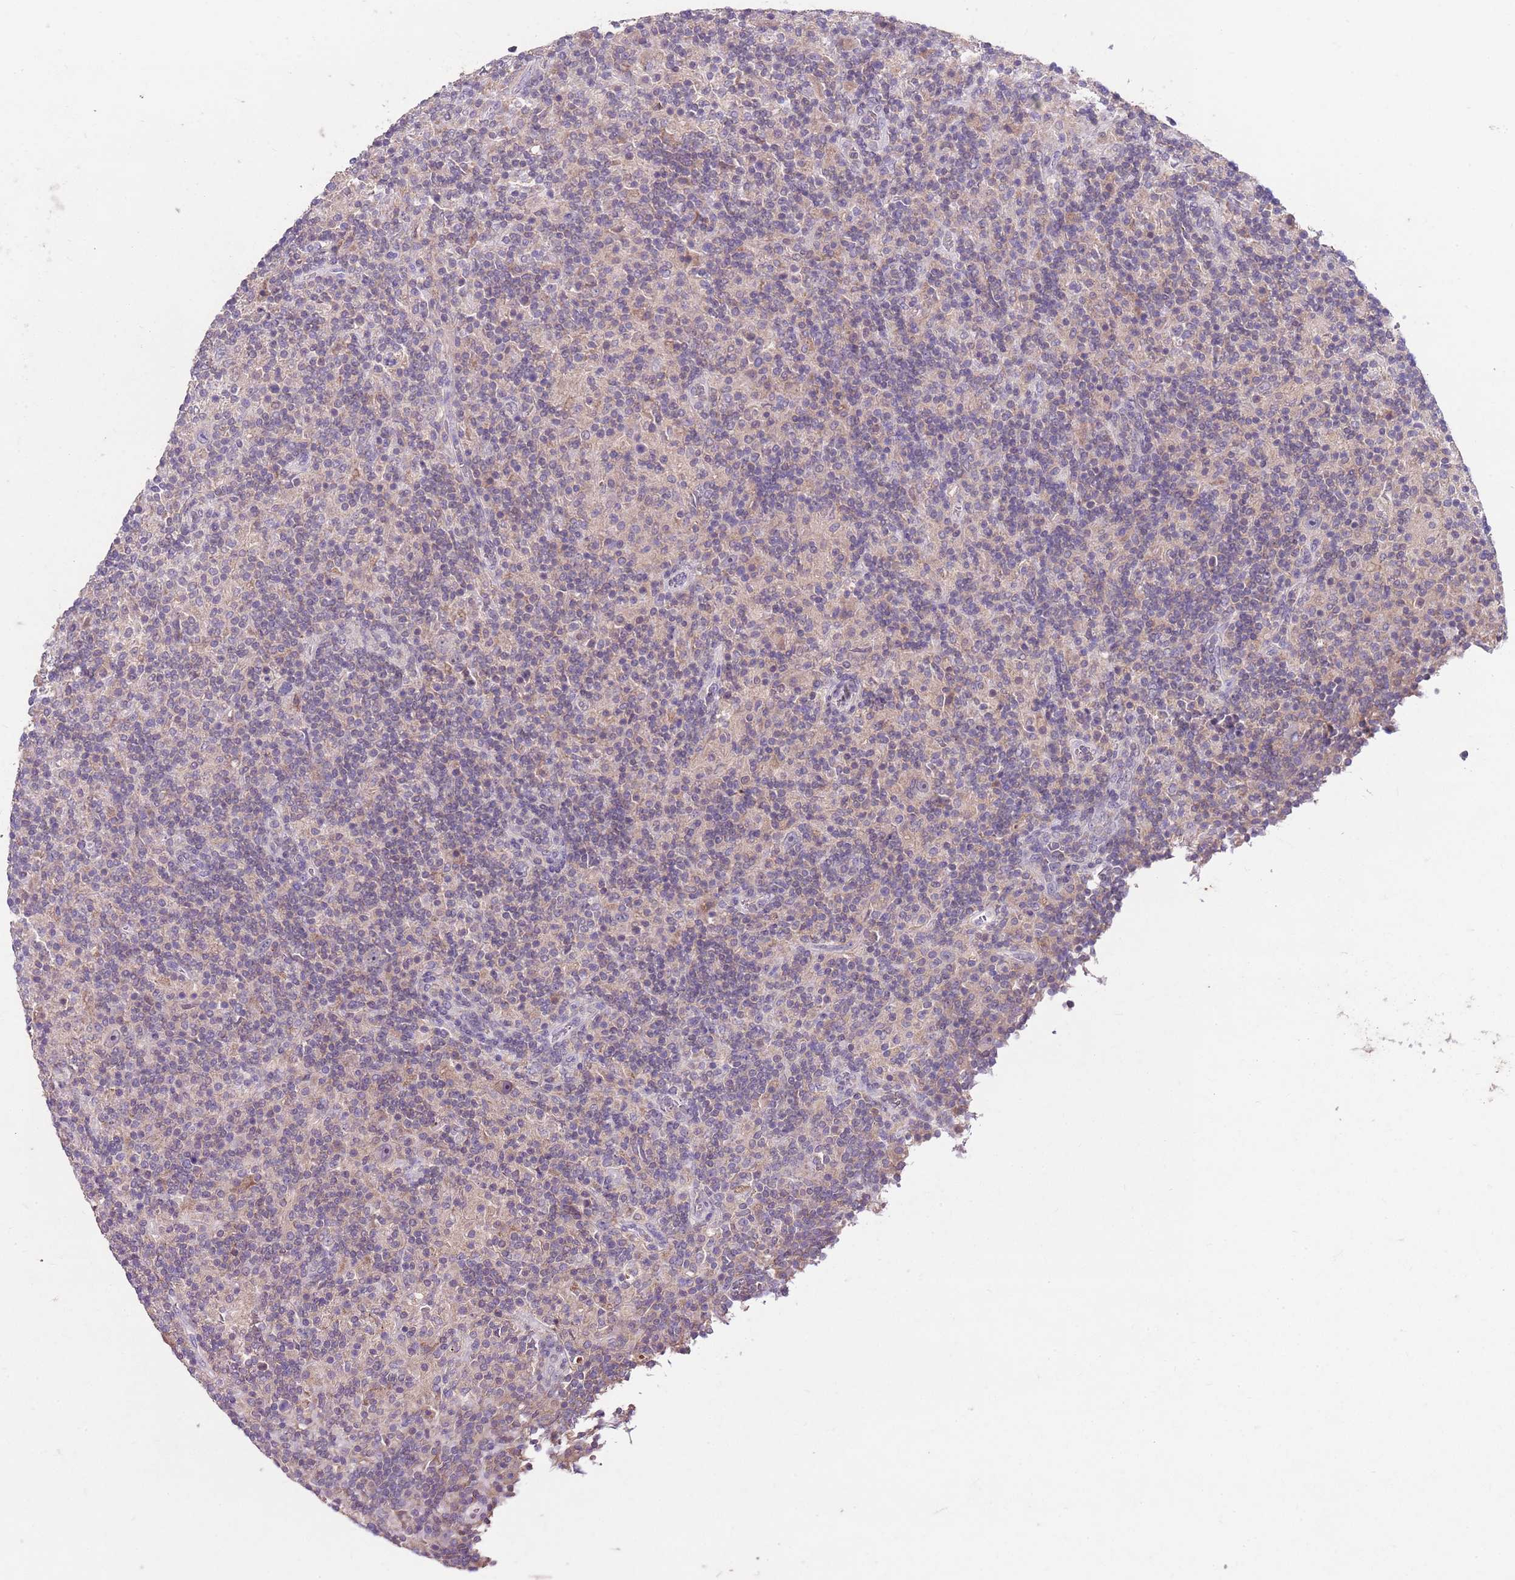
{"staining": {"intensity": "negative", "quantity": "none", "location": "none"}, "tissue": "lymphoma", "cell_type": "Tumor cells", "image_type": "cancer", "snomed": [{"axis": "morphology", "description": "Hodgkin's disease, NOS"}, {"axis": "topography", "description": "Lymph node"}], "caption": "A high-resolution image shows immunohistochemistry staining of Hodgkin's disease, which reveals no significant expression in tumor cells.", "gene": "NRDE2", "patient": {"sex": "male", "age": 70}}